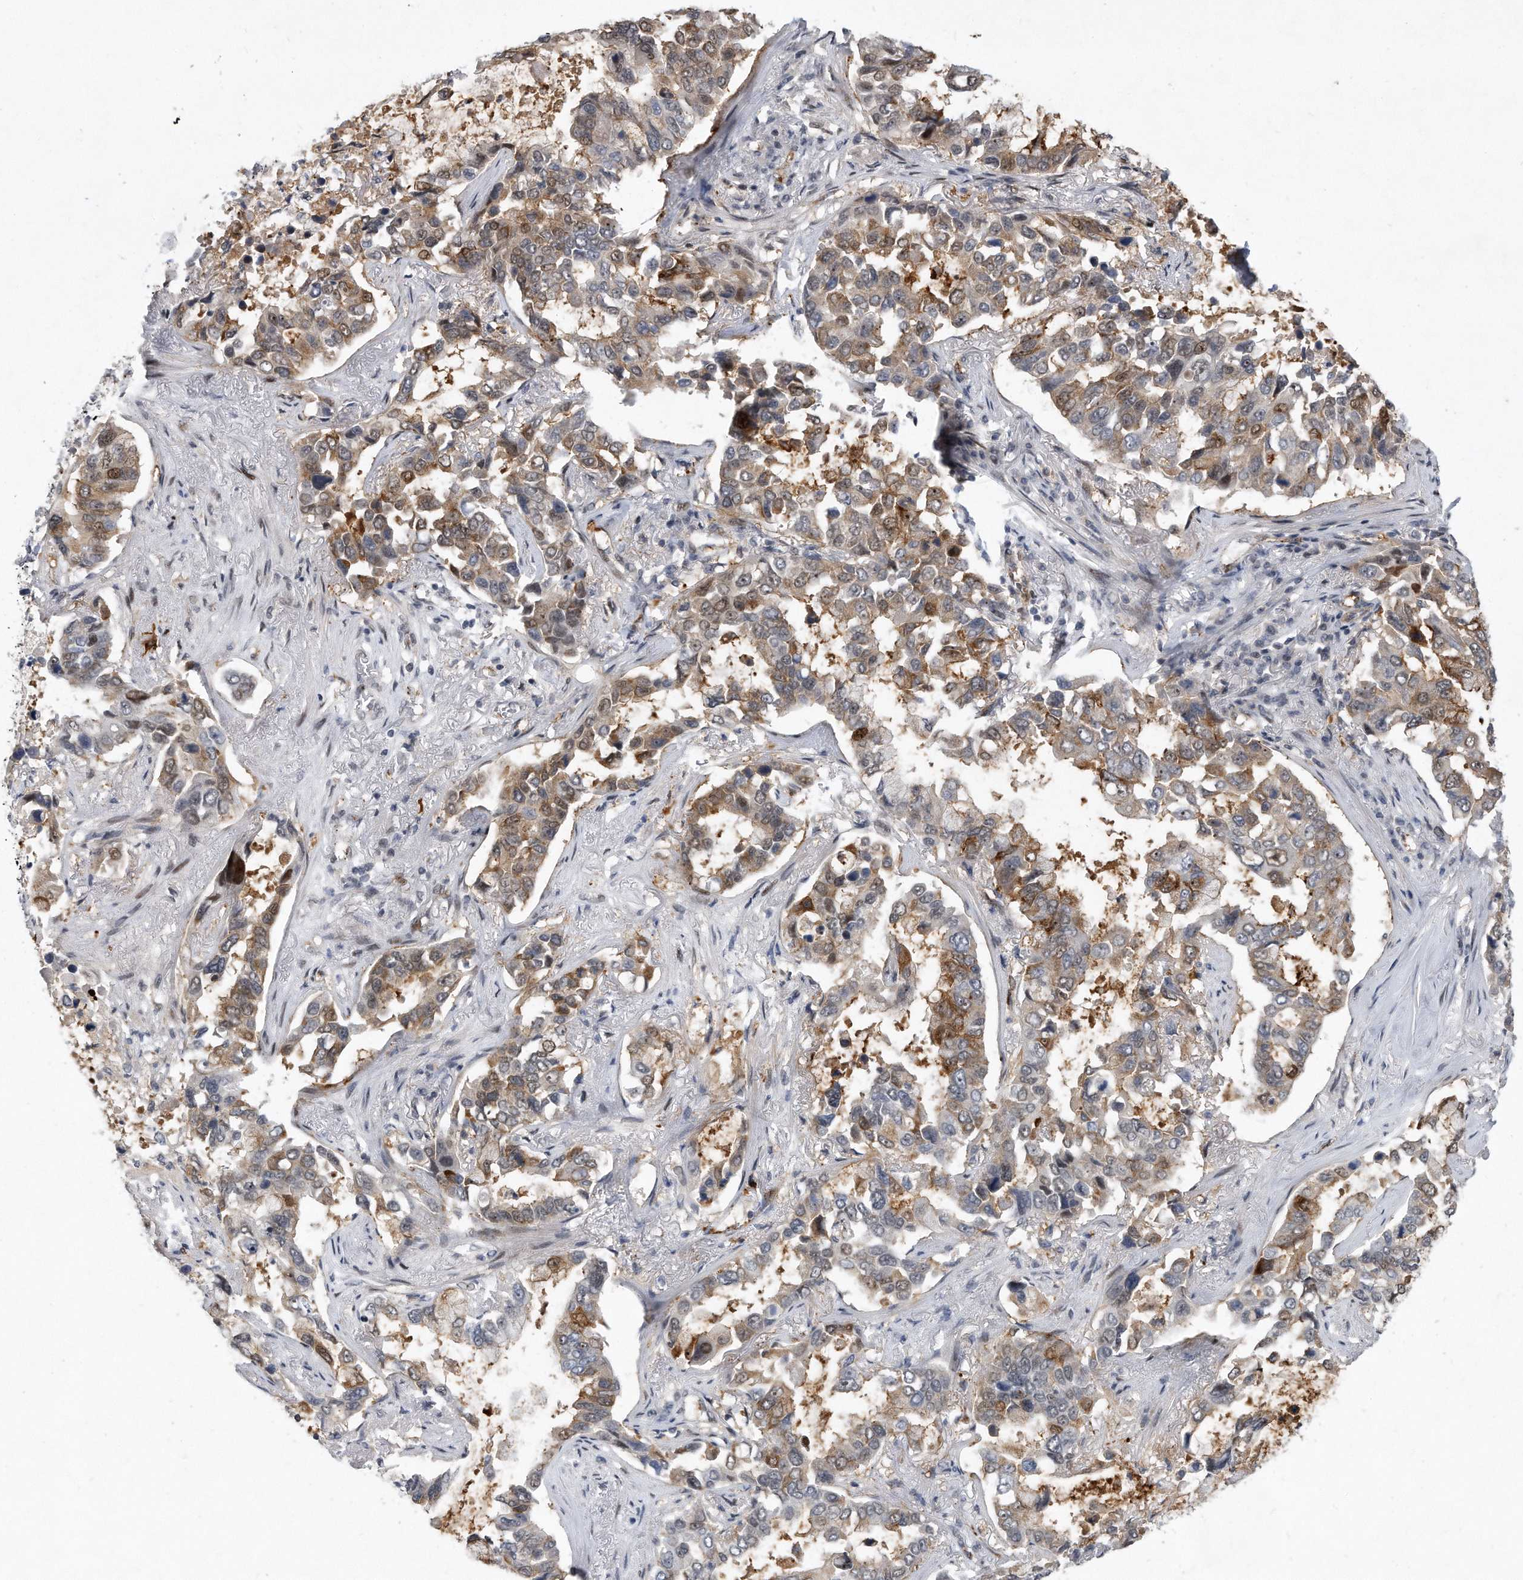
{"staining": {"intensity": "moderate", "quantity": "<25%", "location": "cytoplasmic/membranous,nuclear"}, "tissue": "lung cancer", "cell_type": "Tumor cells", "image_type": "cancer", "snomed": [{"axis": "morphology", "description": "Squamous cell carcinoma, NOS"}, {"axis": "topography", "description": "Lung"}], "caption": "The image exhibits a brown stain indicating the presence of a protein in the cytoplasmic/membranous and nuclear of tumor cells in lung cancer. Nuclei are stained in blue.", "gene": "PGBD2", "patient": {"sex": "male", "age": 66}}